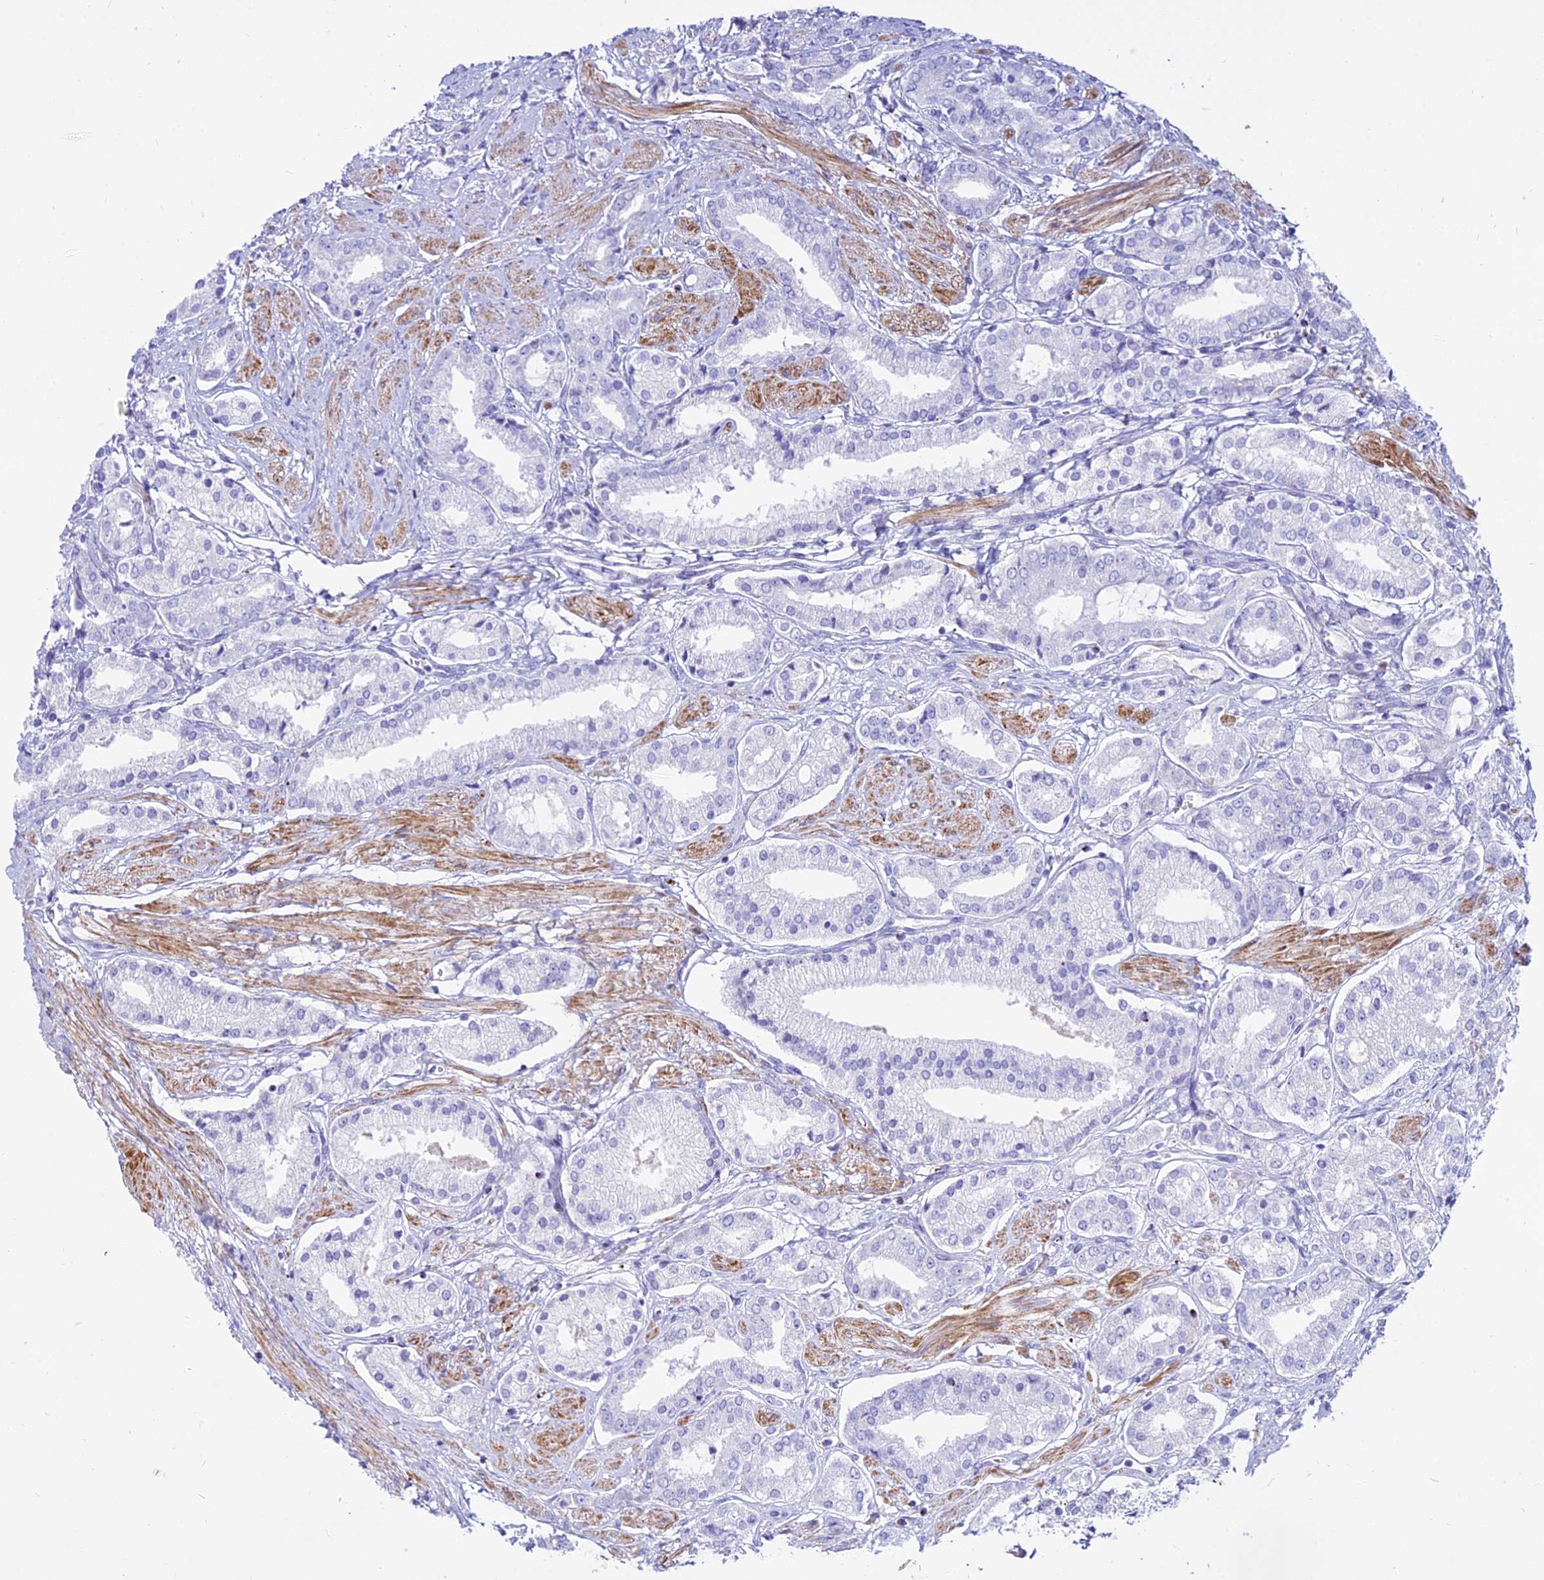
{"staining": {"intensity": "negative", "quantity": "none", "location": "none"}, "tissue": "prostate cancer", "cell_type": "Tumor cells", "image_type": "cancer", "snomed": [{"axis": "morphology", "description": "Adenocarcinoma, High grade"}, {"axis": "topography", "description": "Prostate and seminal vesicle, NOS"}], "caption": "Immunohistochemistry (IHC) micrograph of neoplastic tissue: human prostate cancer (adenocarcinoma (high-grade)) stained with DAB (3,3'-diaminobenzidine) displays no significant protein expression in tumor cells. The staining was performed using DAB to visualize the protein expression in brown, while the nuclei were stained in blue with hematoxylin (Magnification: 20x).", "gene": "DLX1", "patient": {"sex": "male", "age": 64}}